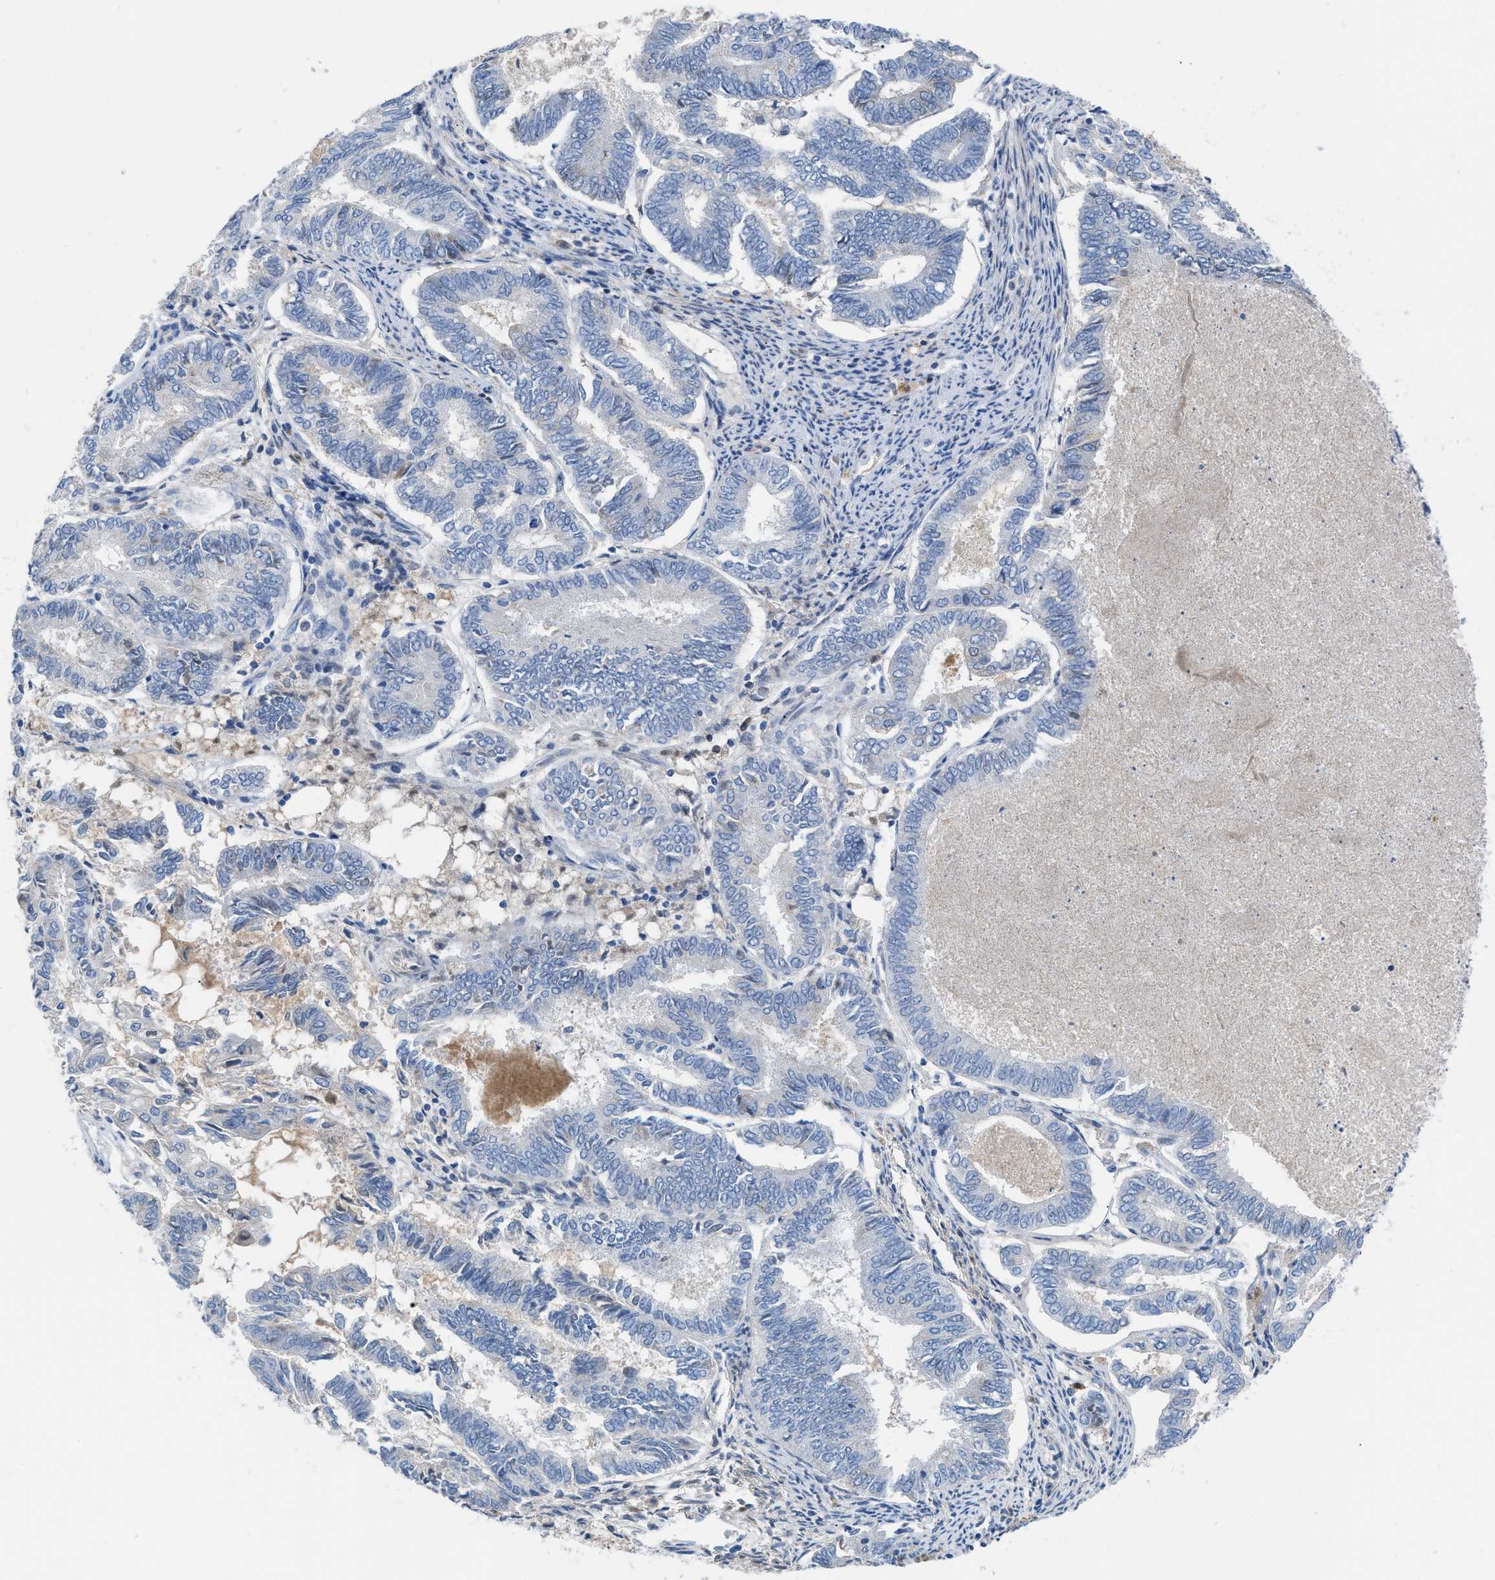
{"staining": {"intensity": "negative", "quantity": "none", "location": "none"}, "tissue": "endometrial cancer", "cell_type": "Tumor cells", "image_type": "cancer", "snomed": [{"axis": "morphology", "description": "Adenocarcinoma, NOS"}, {"axis": "topography", "description": "Endometrium"}], "caption": "Immunohistochemistry (IHC) of human endometrial cancer (adenocarcinoma) exhibits no expression in tumor cells. (DAB immunohistochemistry (IHC), high magnification).", "gene": "HPX", "patient": {"sex": "female", "age": 86}}